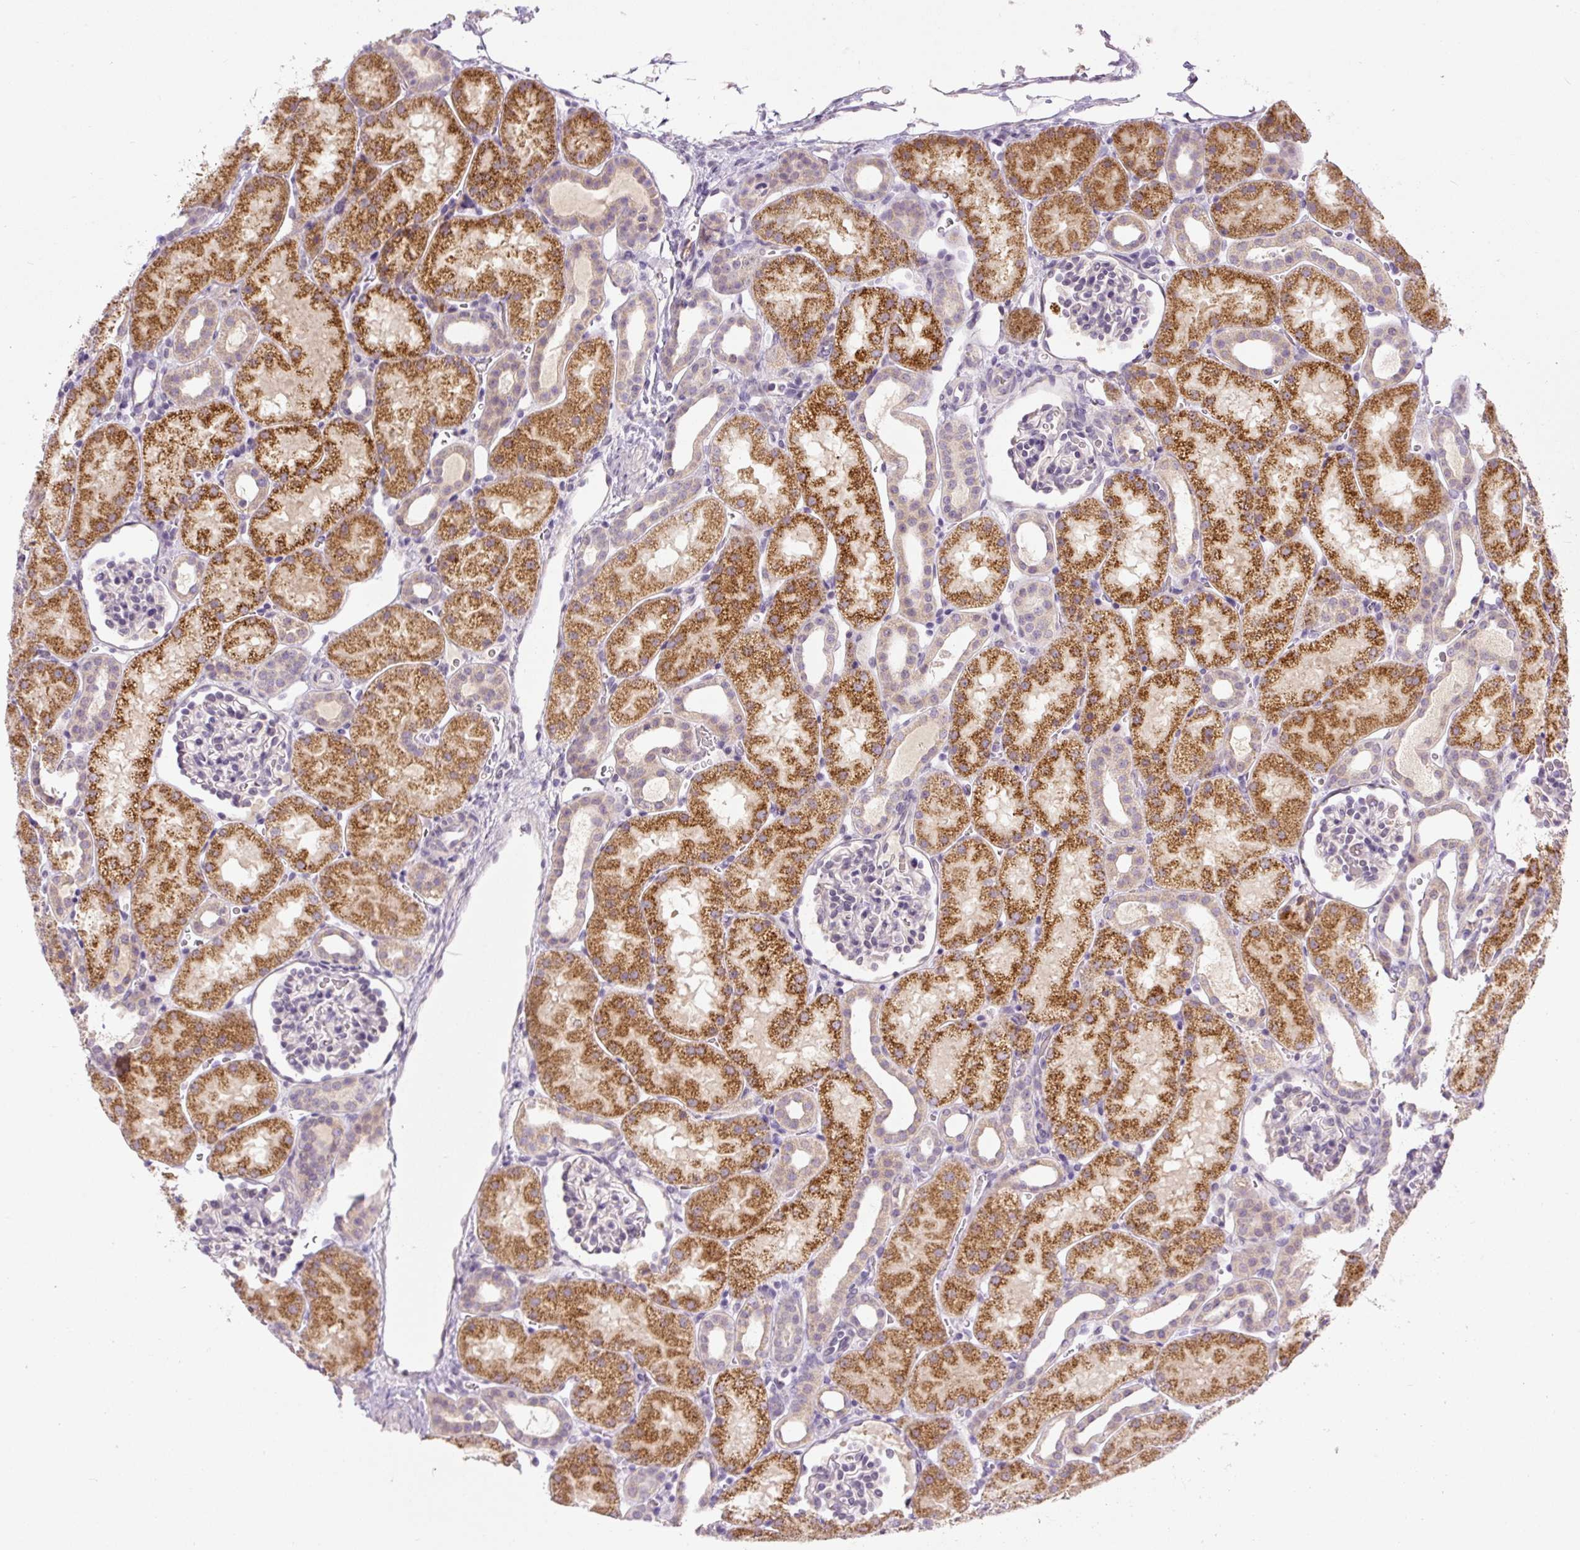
{"staining": {"intensity": "negative", "quantity": "none", "location": "none"}, "tissue": "kidney", "cell_type": "Cells in glomeruli", "image_type": "normal", "snomed": [{"axis": "morphology", "description": "Normal tissue, NOS"}, {"axis": "topography", "description": "Kidney"}], "caption": "A micrograph of kidney stained for a protein displays no brown staining in cells in glomeruli.", "gene": "FABP7", "patient": {"sex": "male", "age": 2}}